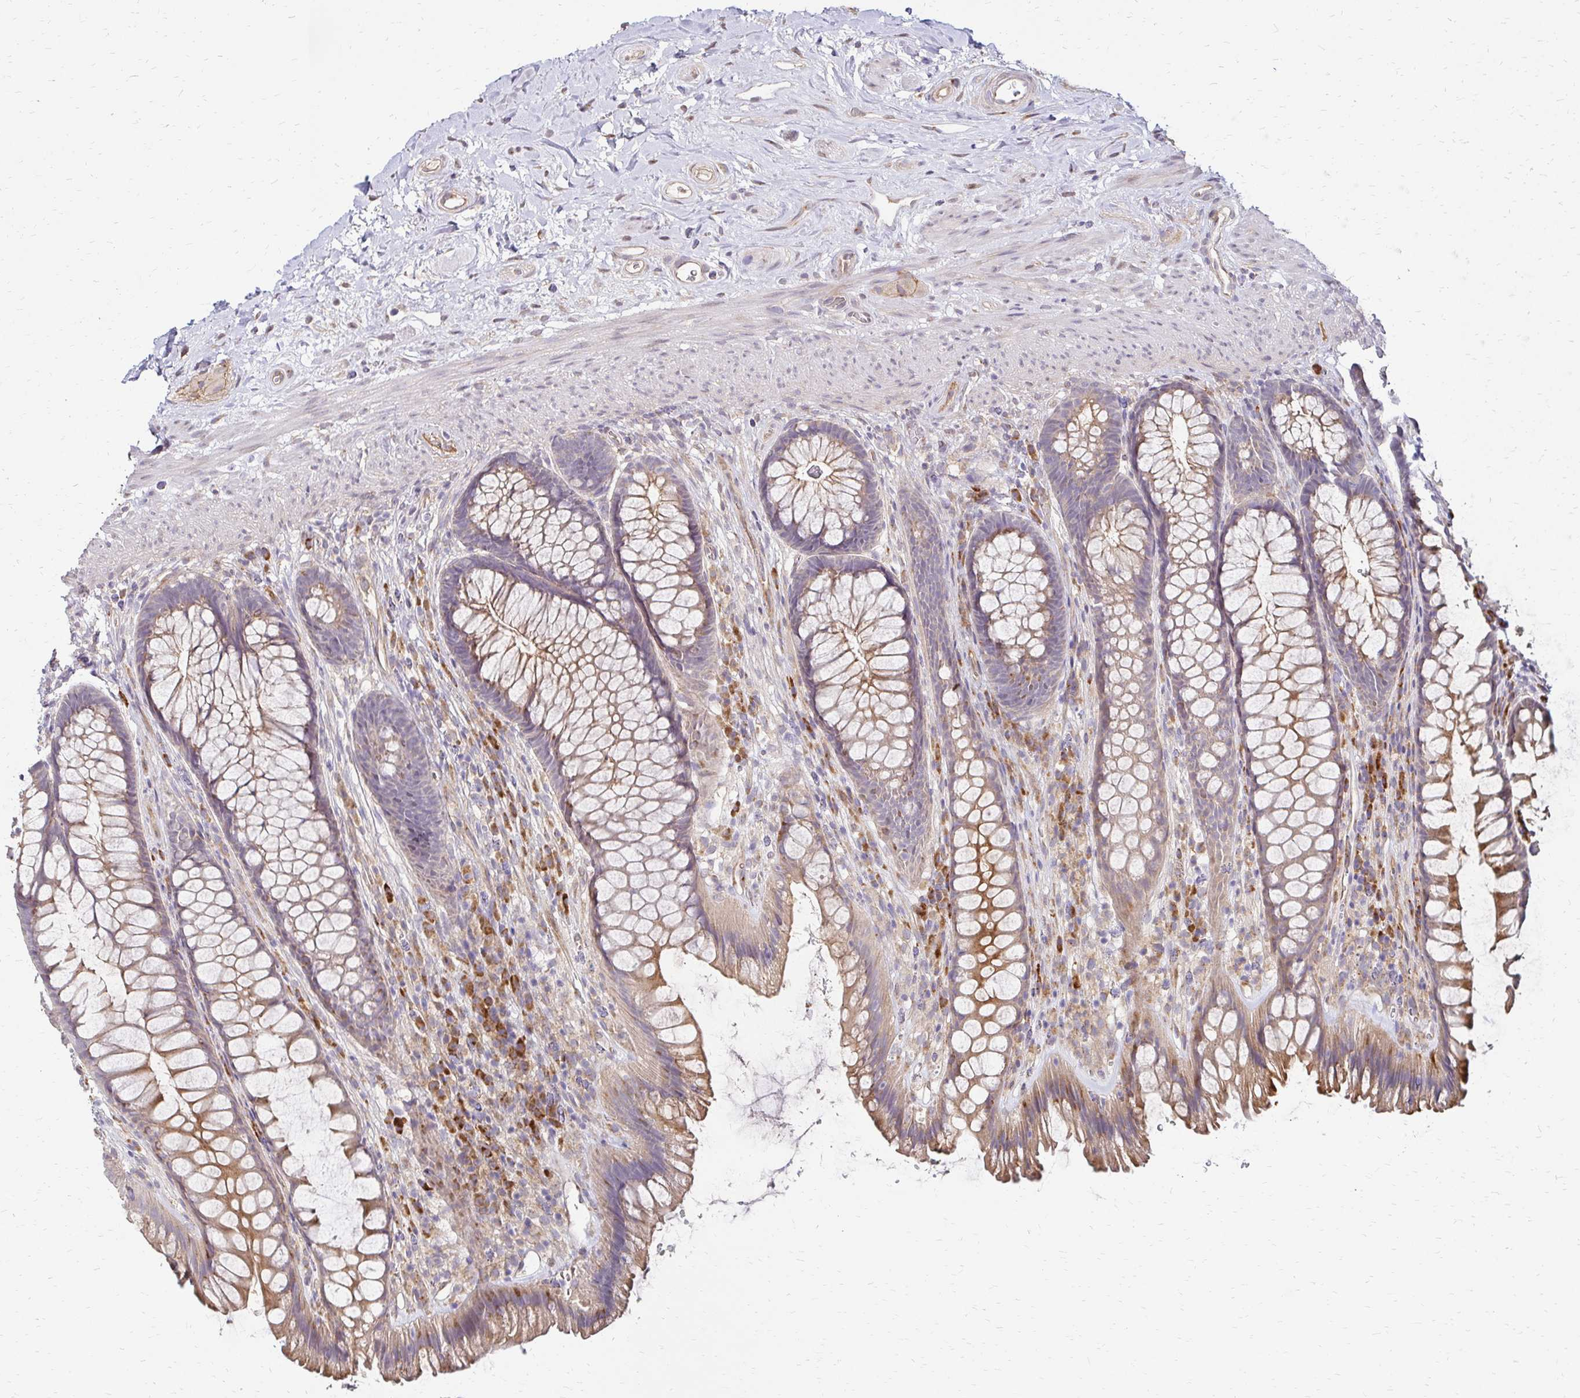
{"staining": {"intensity": "moderate", "quantity": ">75%", "location": "cytoplasmic/membranous"}, "tissue": "rectum", "cell_type": "Glandular cells", "image_type": "normal", "snomed": [{"axis": "morphology", "description": "Normal tissue, NOS"}, {"axis": "topography", "description": "Rectum"}], "caption": "A brown stain shows moderate cytoplasmic/membranous positivity of a protein in glandular cells of benign human rectum. The protein of interest is stained brown, and the nuclei are stained in blue (DAB IHC with brightfield microscopy, high magnification).", "gene": "PRIMA1", "patient": {"sex": "male", "age": 53}}